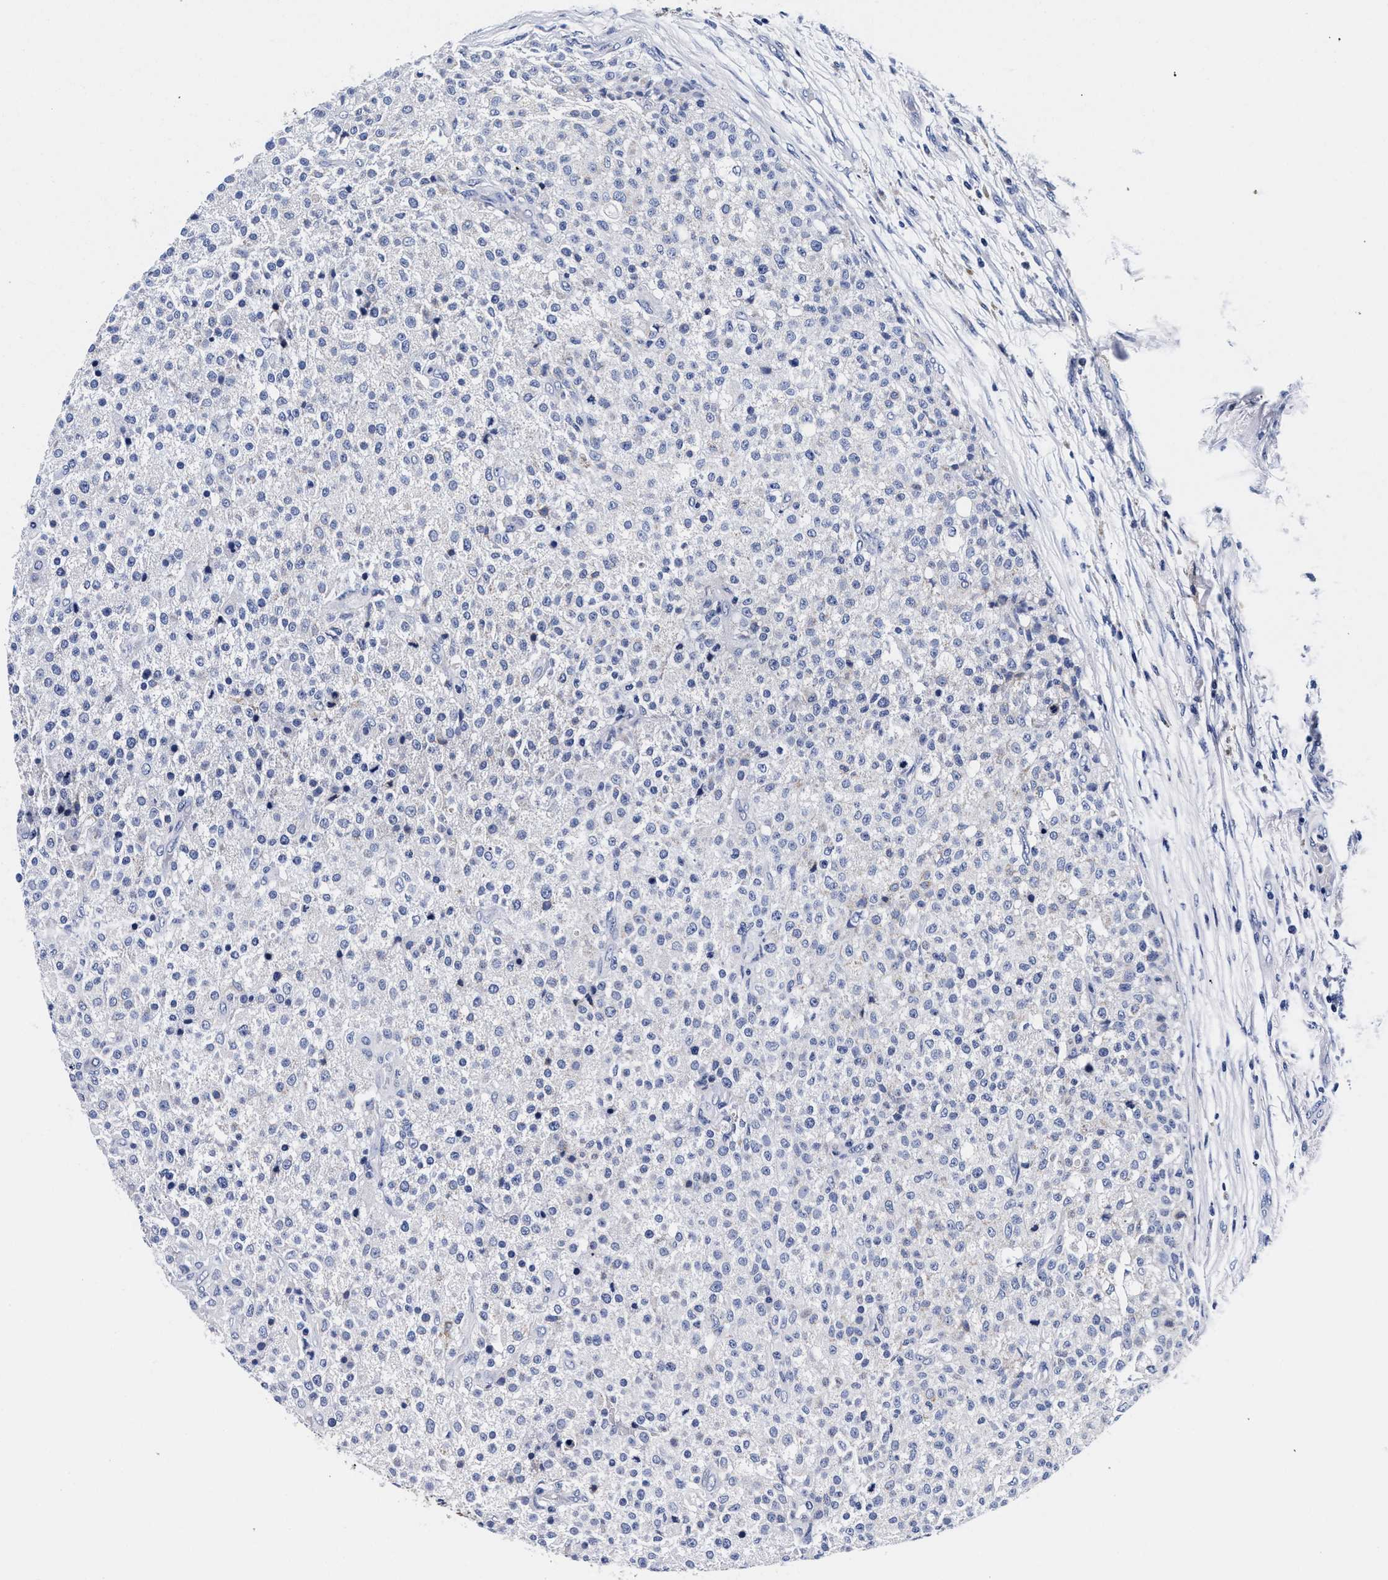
{"staining": {"intensity": "moderate", "quantity": "<25%", "location": "cytoplasmic/membranous"}, "tissue": "testis cancer", "cell_type": "Tumor cells", "image_type": "cancer", "snomed": [{"axis": "morphology", "description": "Seminoma, NOS"}, {"axis": "topography", "description": "Testis"}], "caption": "IHC staining of testis cancer, which exhibits low levels of moderate cytoplasmic/membranous positivity in about <25% of tumor cells indicating moderate cytoplasmic/membranous protein positivity. The staining was performed using DAB (3,3'-diaminobenzidine) (brown) for protein detection and nuclei were counterstained in hematoxylin (blue).", "gene": "RAB3B", "patient": {"sex": "male", "age": 59}}